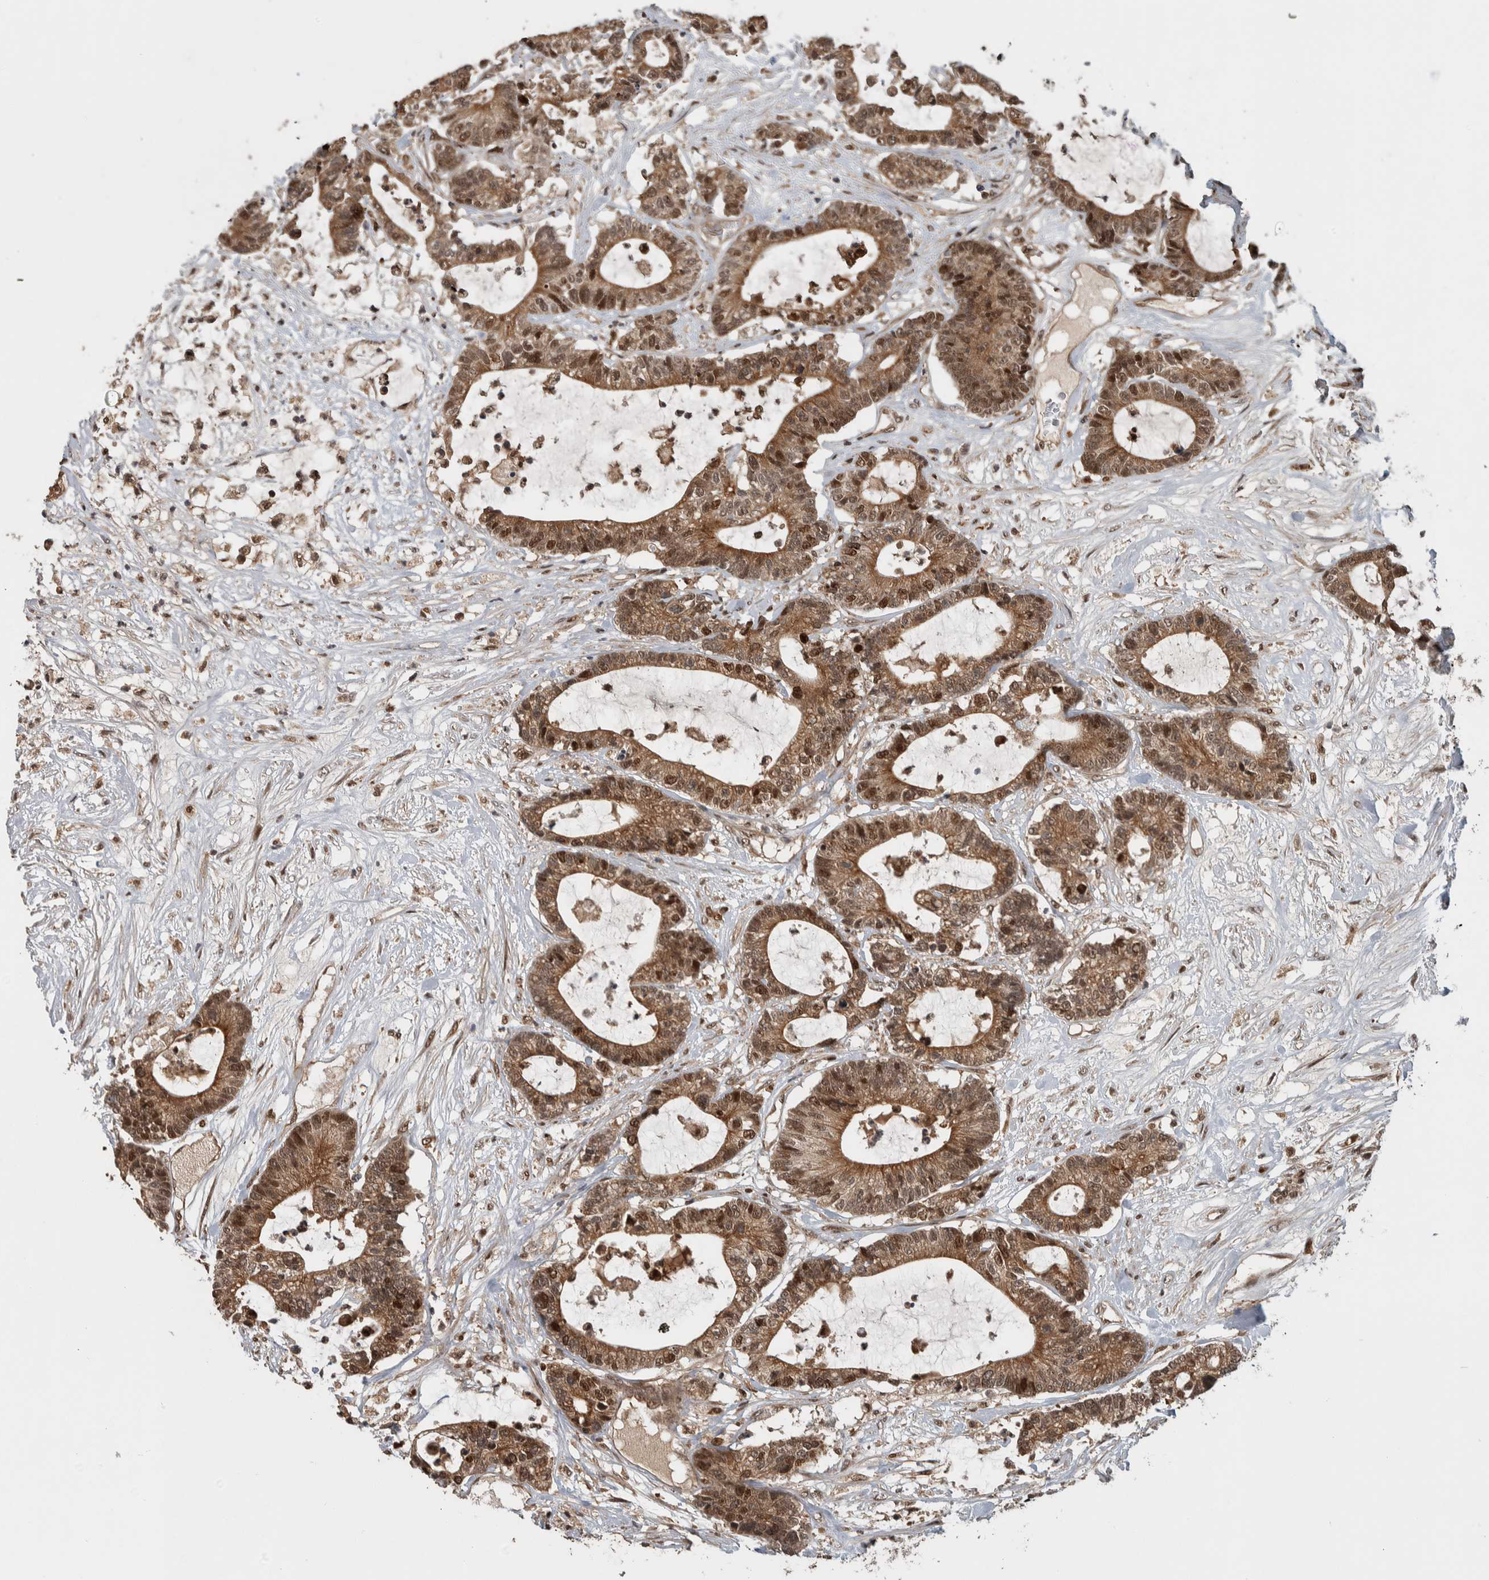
{"staining": {"intensity": "moderate", "quantity": ">75%", "location": "cytoplasmic/membranous,nuclear"}, "tissue": "colorectal cancer", "cell_type": "Tumor cells", "image_type": "cancer", "snomed": [{"axis": "morphology", "description": "Adenocarcinoma, NOS"}, {"axis": "topography", "description": "Colon"}], "caption": "Immunohistochemical staining of adenocarcinoma (colorectal) reveals medium levels of moderate cytoplasmic/membranous and nuclear protein expression in about >75% of tumor cells. Immunohistochemistry stains the protein in brown and the nuclei are stained blue.", "gene": "RPS6KA4", "patient": {"sex": "female", "age": 84}}